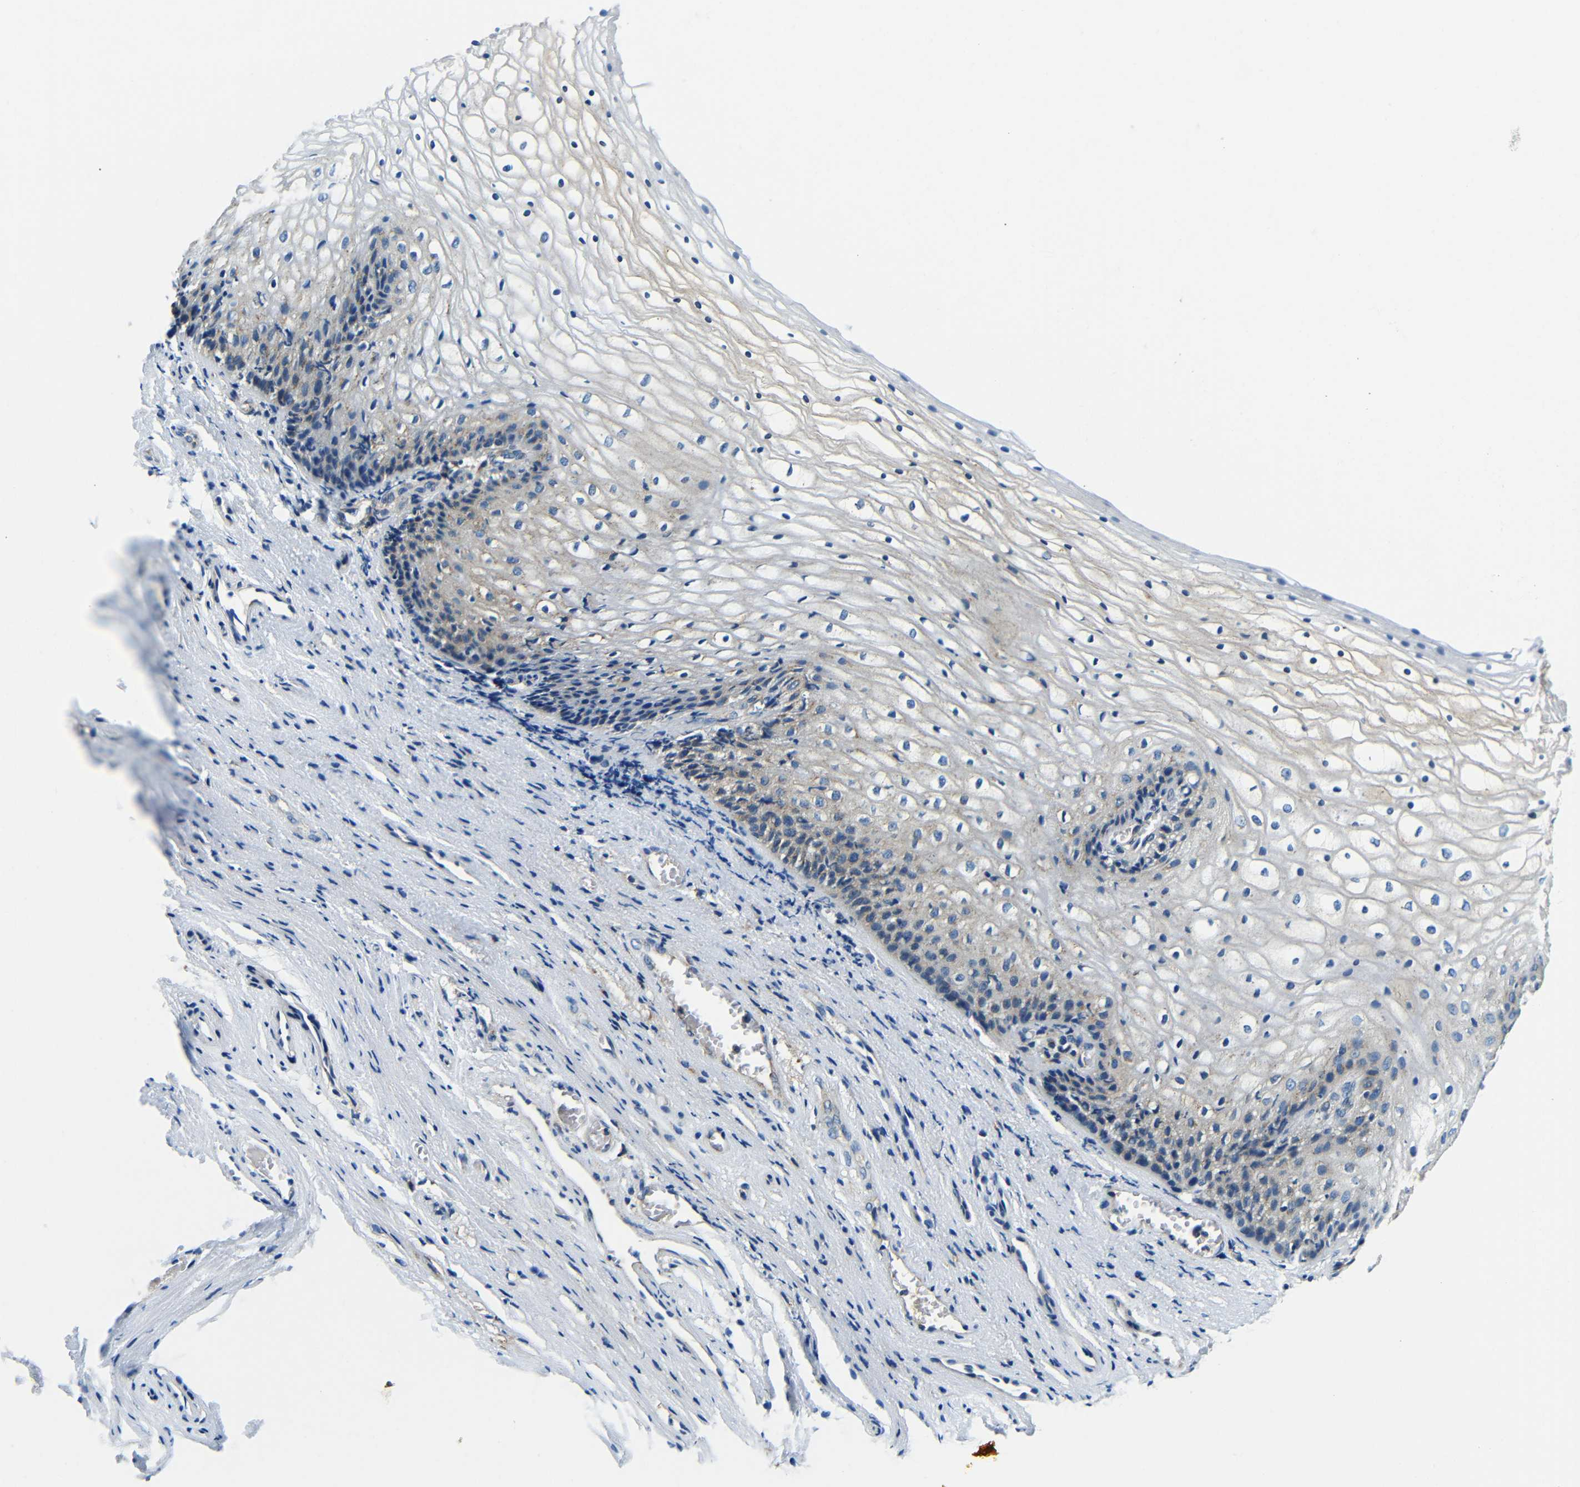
{"staining": {"intensity": "weak", "quantity": "<25%", "location": "cytoplasmic/membranous"}, "tissue": "vagina", "cell_type": "Squamous epithelial cells", "image_type": "normal", "snomed": [{"axis": "morphology", "description": "Normal tissue, NOS"}, {"axis": "topography", "description": "Vagina"}], "caption": "Squamous epithelial cells are negative for brown protein staining in benign vagina. (DAB IHC, high magnification).", "gene": "USO1", "patient": {"sex": "female", "age": 34}}